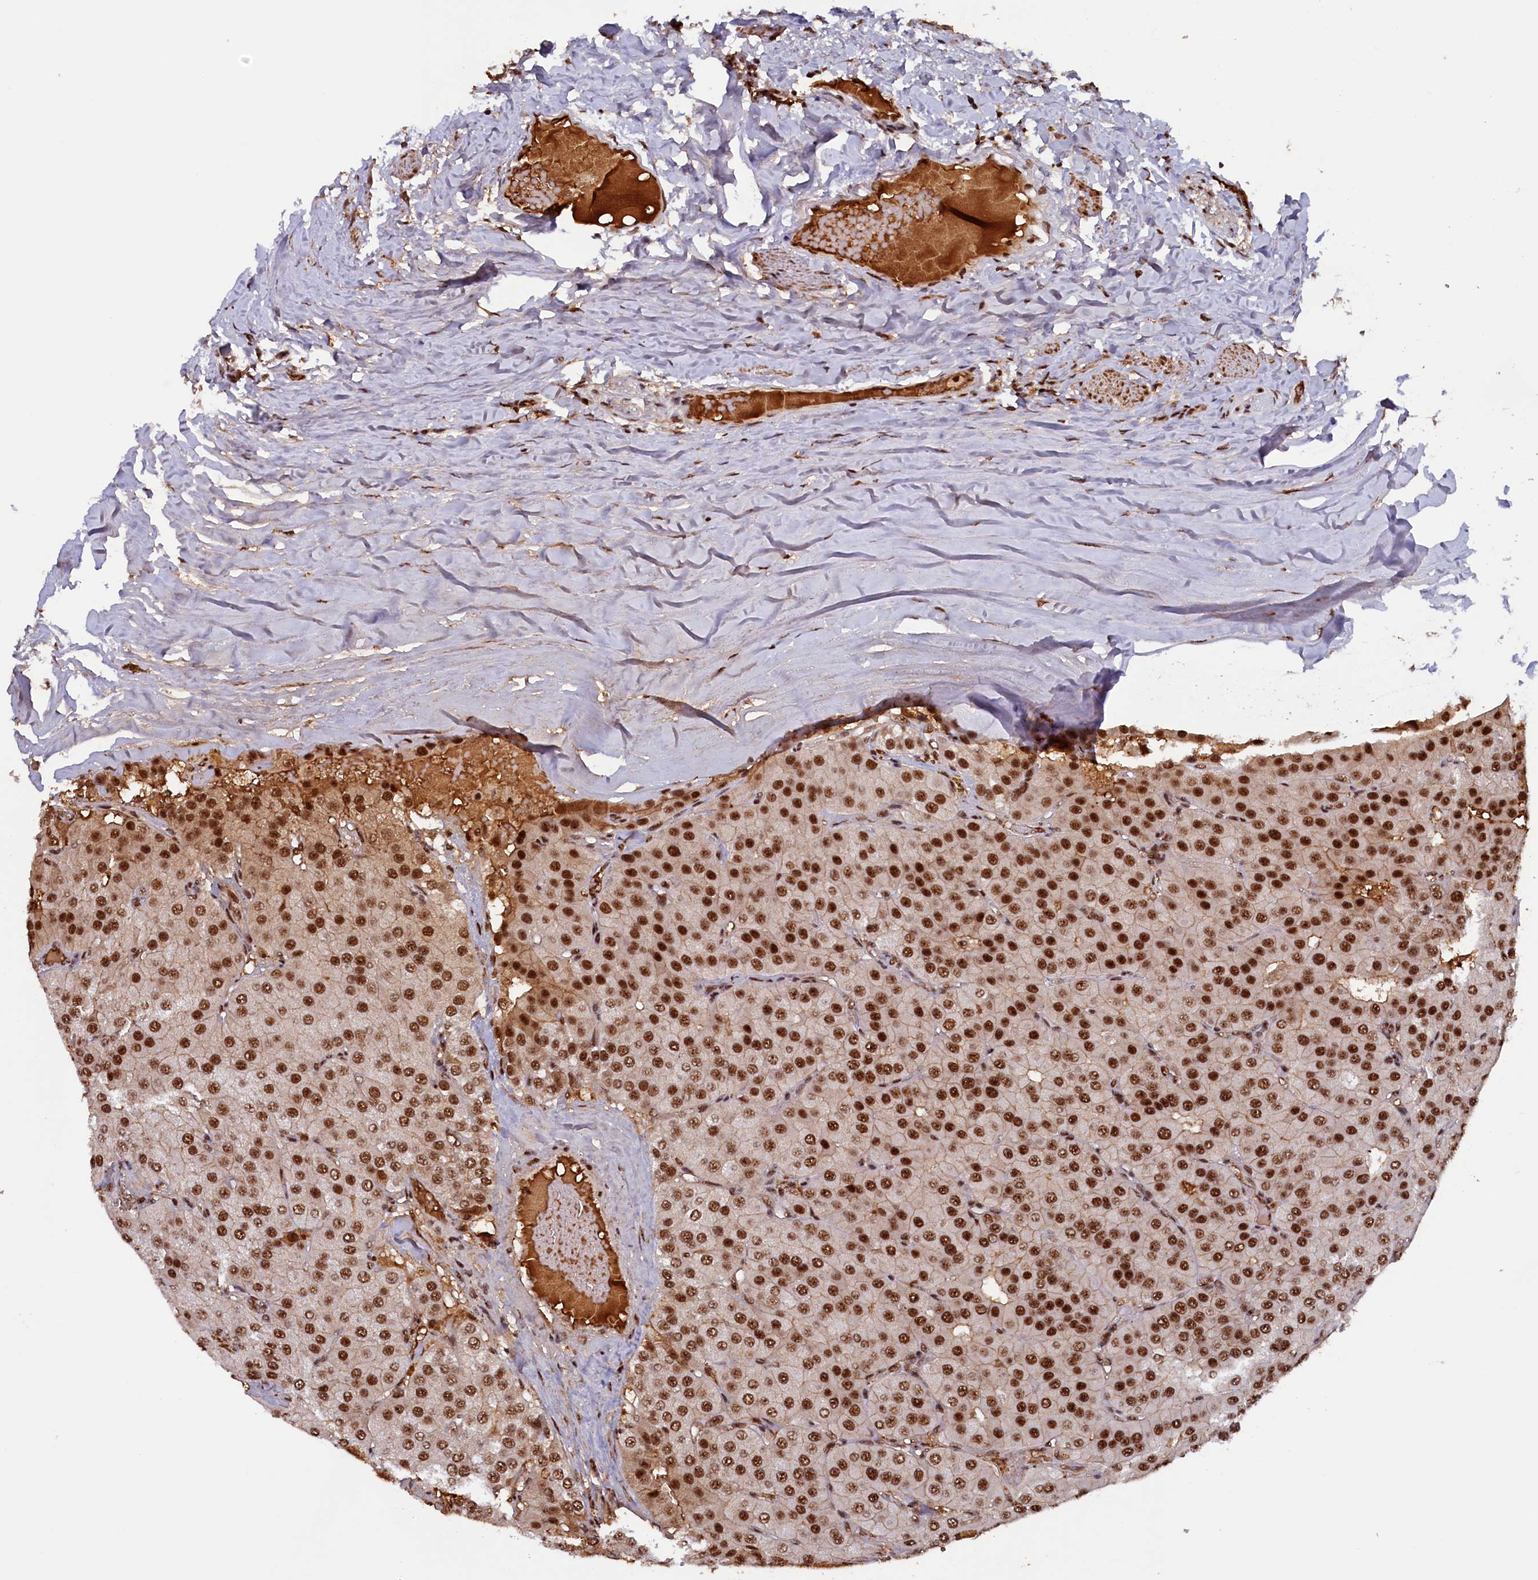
{"staining": {"intensity": "strong", "quantity": ">75%", "location": "nuclear"}, "tissue": "parathyroid gland", "cell_type": "Glandular cells", "image_type": "normal", "snomed": [{"axis": "morphology", "description": "Normal tissue, NOS"}, {"axis": "morphology", "description": "Adenoma, NOS"}, {"axis": "topography", "description": "Parathyroid gland"}], "caption": "Immunohistochemistry (IHC) micrograph of benign parathyroid gland stained for a protein (brown), which shows high levels of strong nuclear staining in about >75% of glandular cells.", "gene": "ZC3H18", "patient": {"sex": "female", "age": 86}}